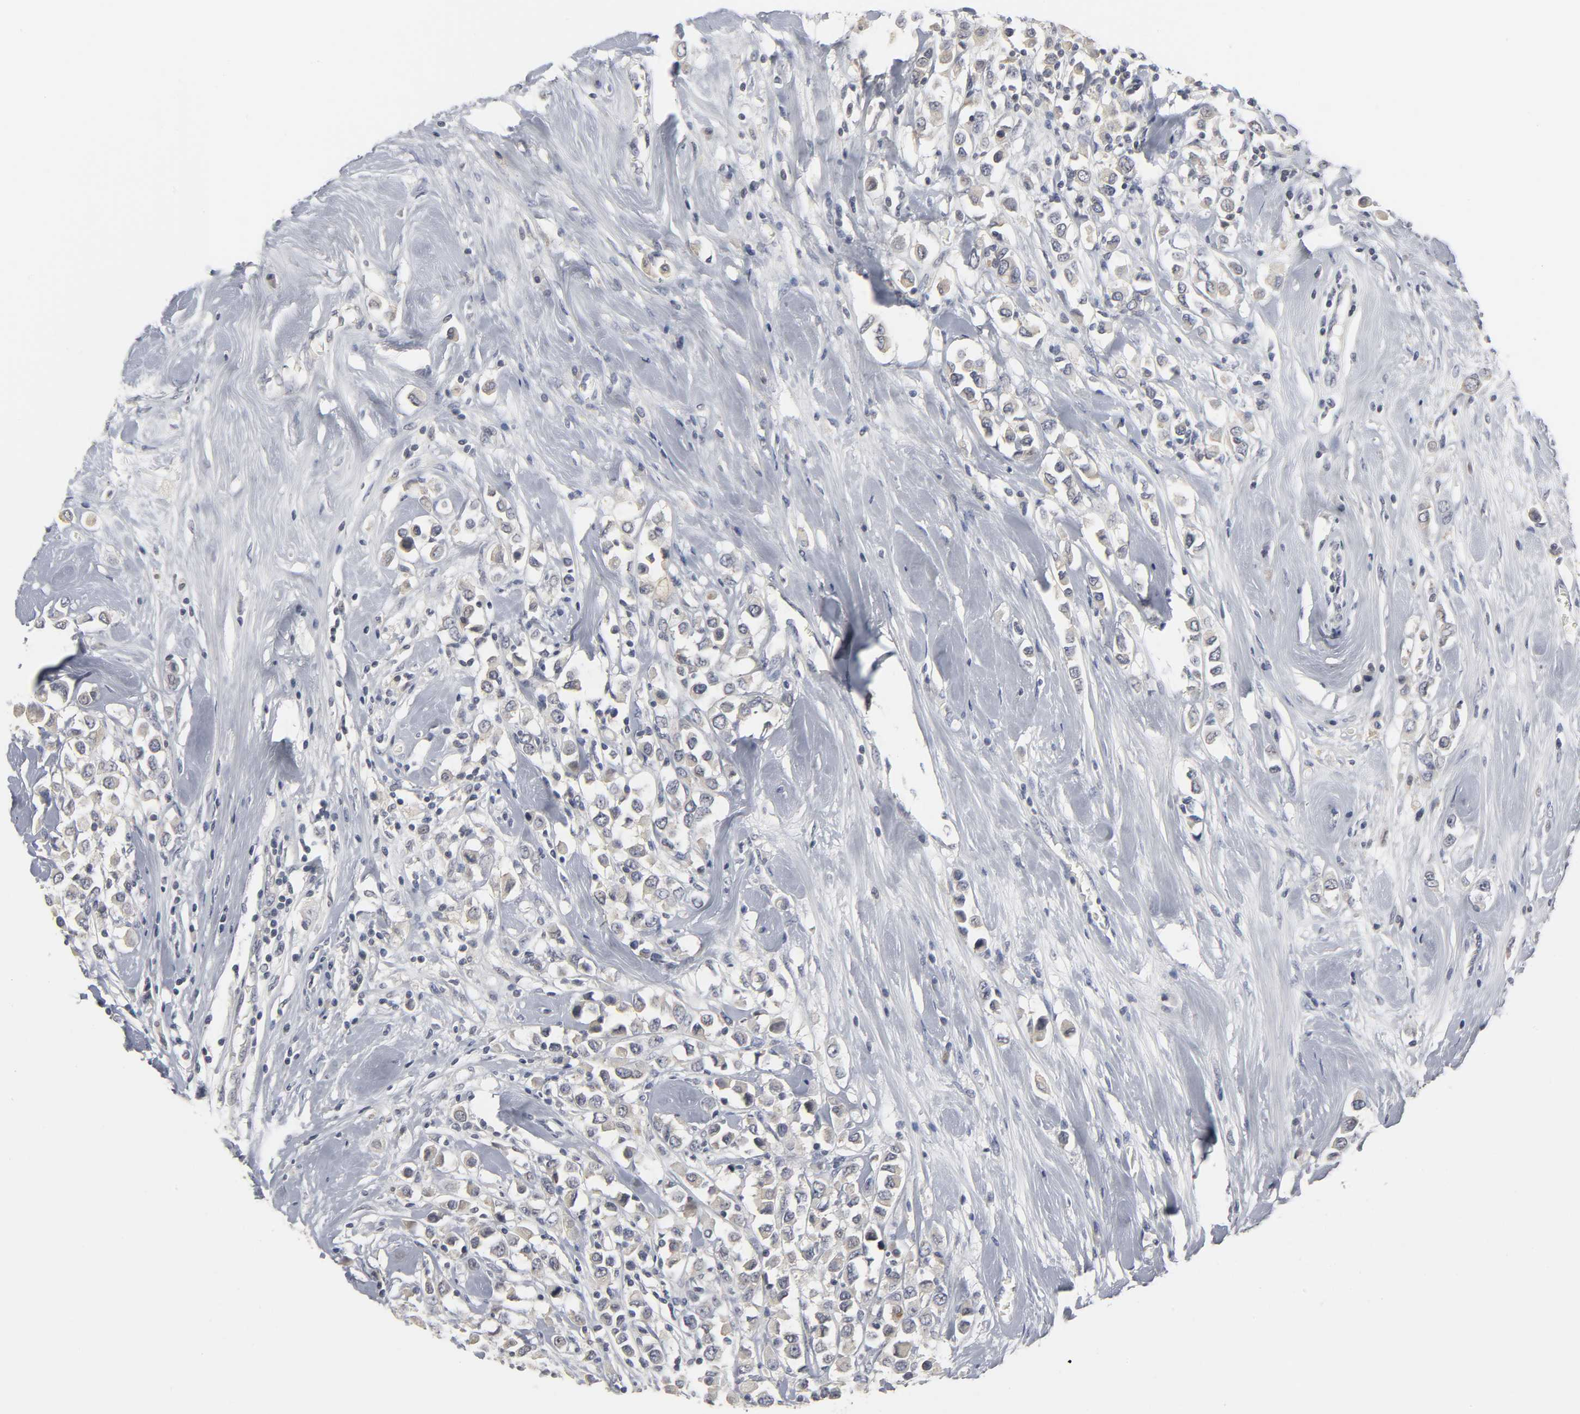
{"staining": {"intensity": "negative", "quantity": "none", "location": "none"}, "tissue": "breast cancer", "cell_type": "Tumor cells", "image_type": "cancer", "snomed": [{"axis": "morphology", "description": "Duct carcinoma"}, {"axis": "topography", "description": "Breast"}], "caption": "Immunohistochemical staining of breast infiltrating ductal carcinoma exhibits no significant positivity in tumor cells.", "gene": "TCAP", "patient": {"sex": "female", "age": 61}}